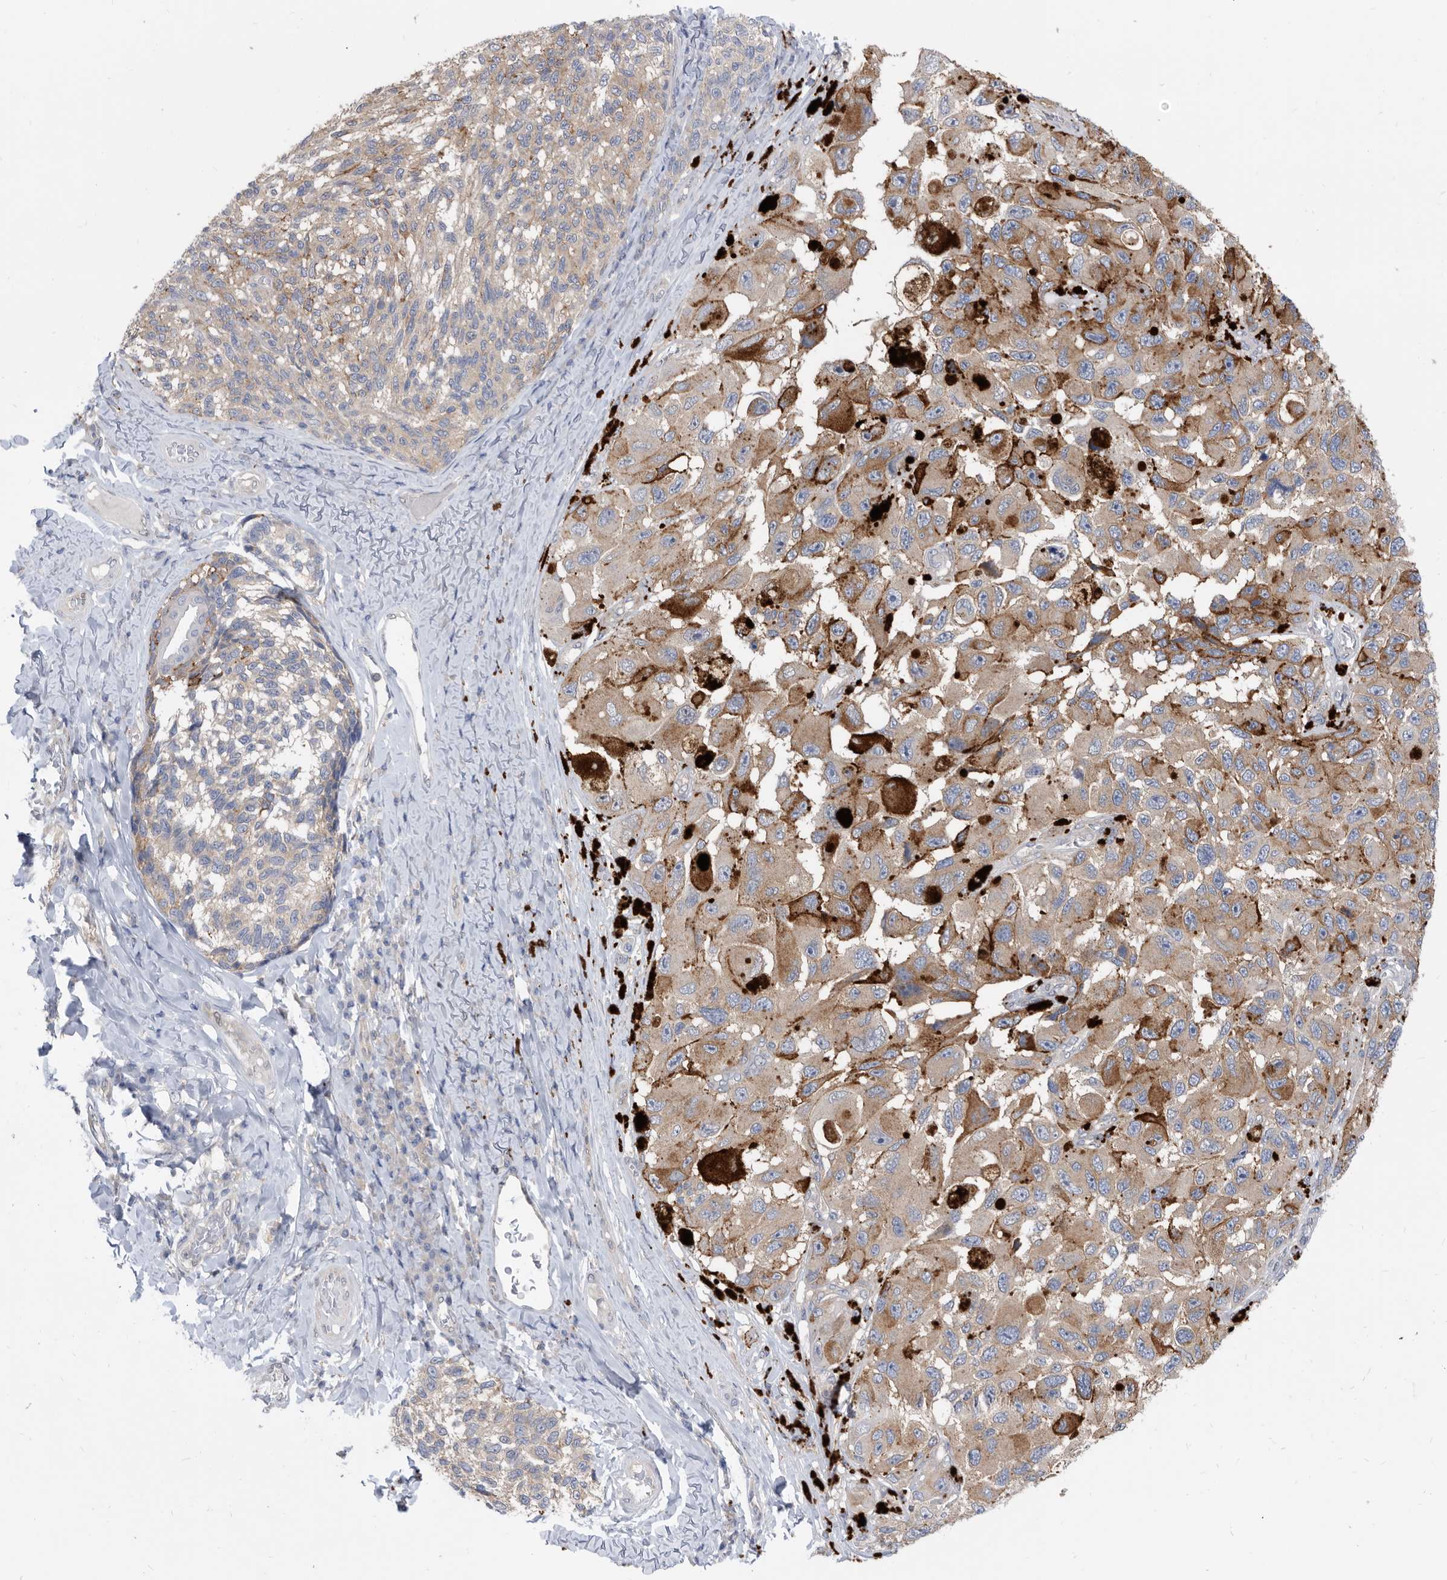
{"staining": {"intensity": "weak", "quantity": ">75%", "location": "cytoplasmic/membranous"}, "tissue": "melanoma", "cell_type": "Tumor cells", "image_type": "cancer", "snomed": [{"axis": "morphology", "description": "Malignant melanoma, NOS"}, {"axis": "topography", "description": "Skin"}], "caption": "Brown immunohistochemical staining in human melanoma exhibits weak cytoplasmic/membranous positivity in about >75% of tumor cells.", "gene": "CCT4", "patient": {"sex": "female", "age": 73}}